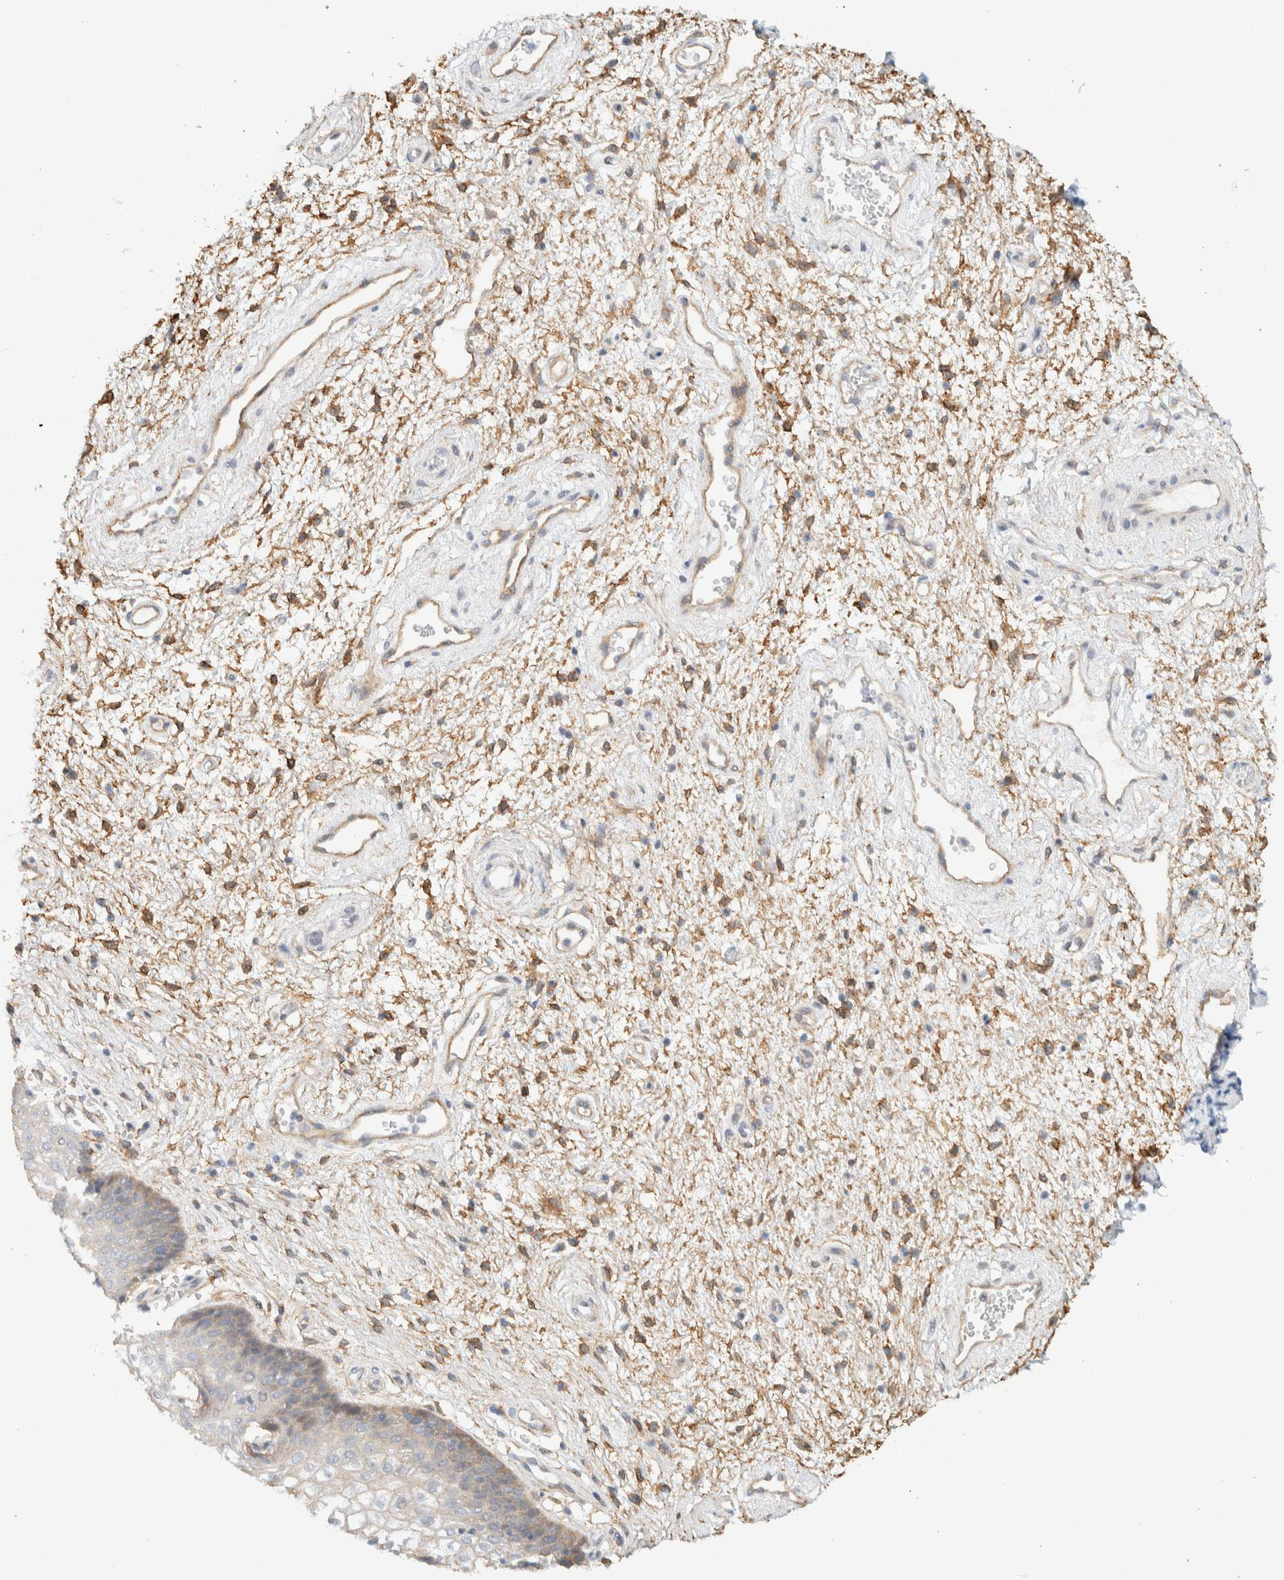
{"staining": {"intensity": "moderate", "quantity": "<25%", "location": "cytoplasmic/membranous"}, "tissue": "vagina", "cell_type": "Squamous epithelial cells", "image_type": "normal", "snomed": [{"axis": "morphology", "description": "Normal tissue, NOS"}, {"axis": "topography", "description": "Vagina"}], "caption": "DAB (3,3'-diaminobenzidine) immunohistochemical staining of benign human vagina shows moderate cytoplasmic/membranous protein expression in about <25% of squamous epithelial cells. (IHC, brightfield microscopy, high magnification).", "gene": "KIF9", "patient": {"sex": "female", "age": 34}}